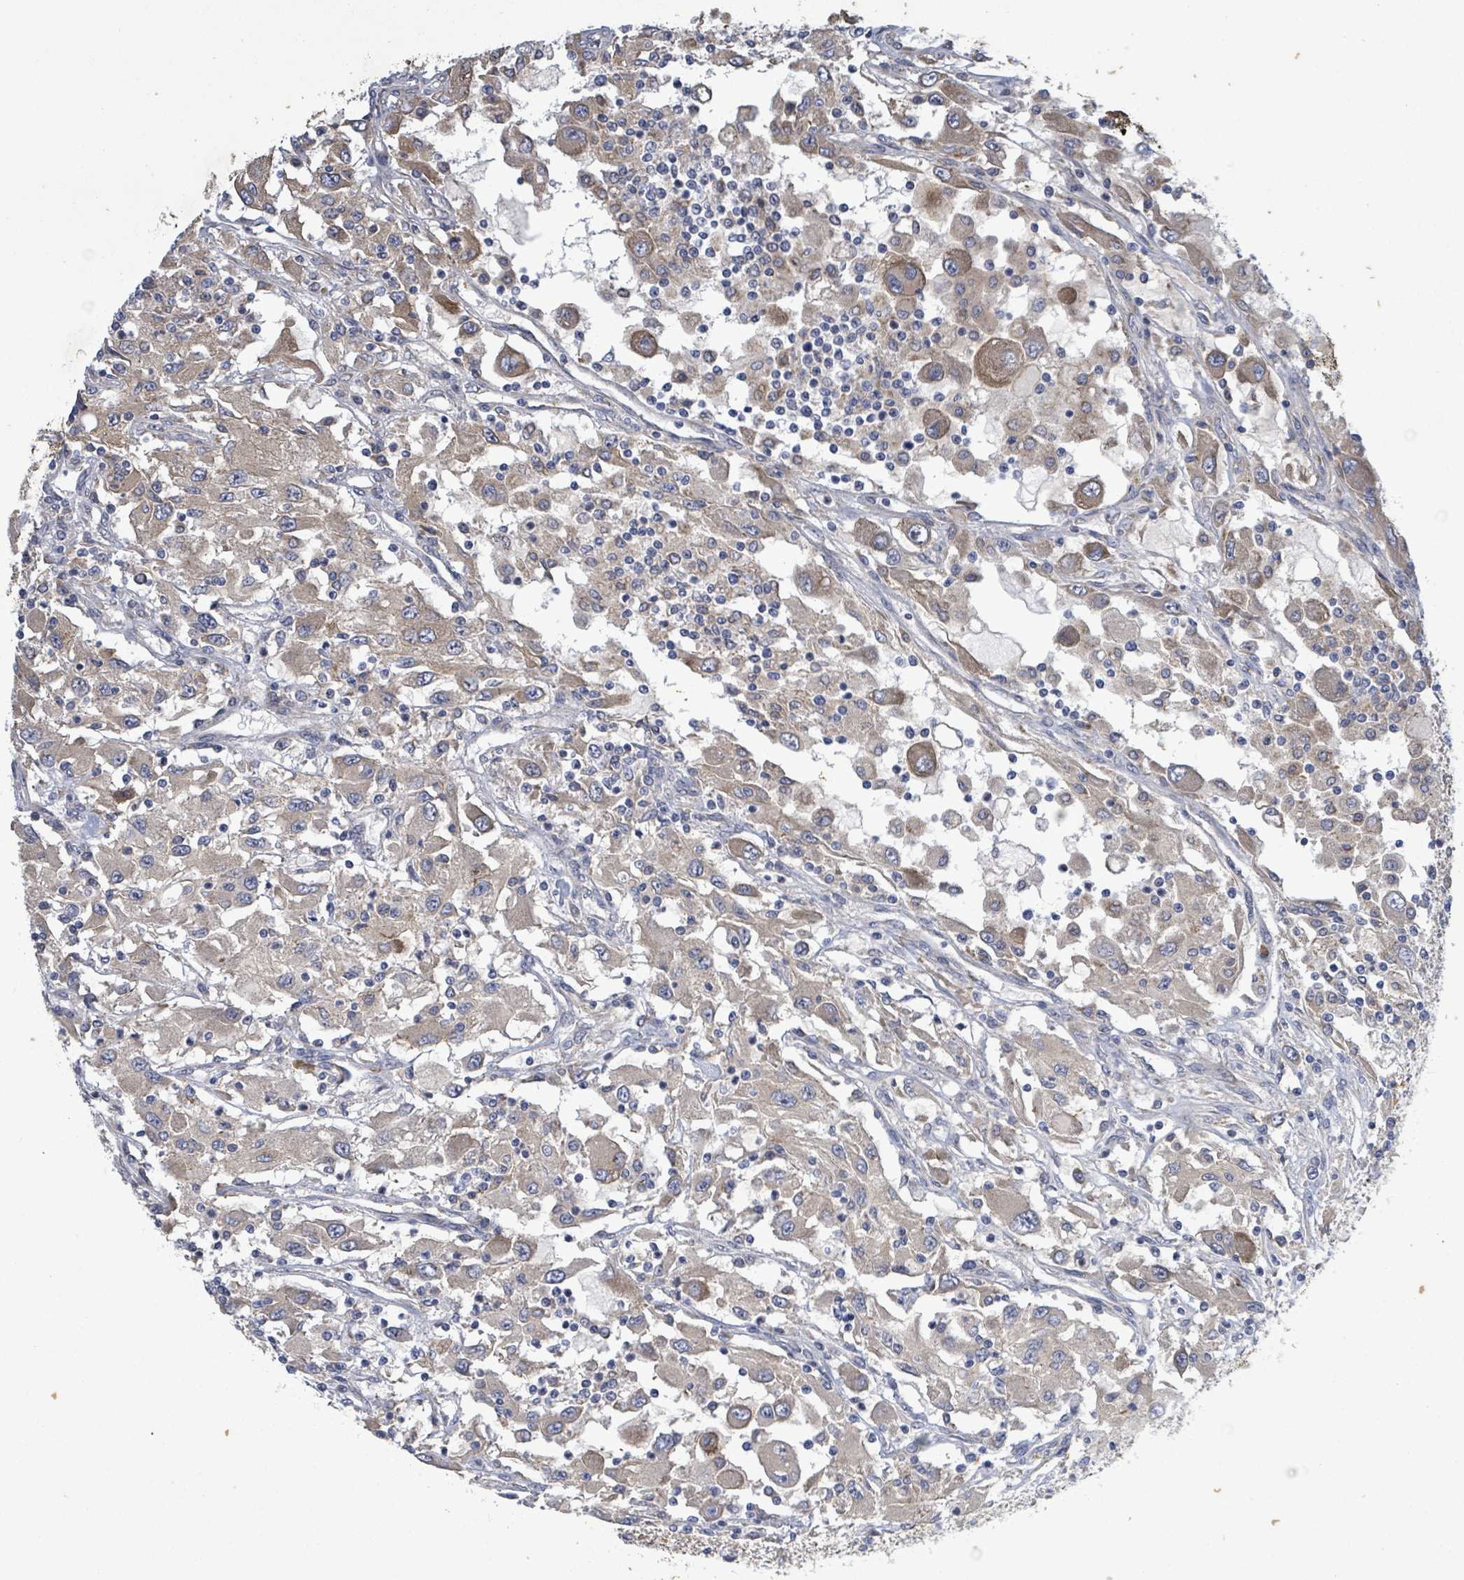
{"staining": {"intensity": "moderate", "quantity": "25%-75%", "location": "cytoplasmic/membranous"}, "tissue": "renal cancer", "cell_type": "Tumor cells", "image_type": "cancer", "snomed": [{"axis": "morphology", "description": "Adenocarcinoma, NOS"}, {"axis": "topography", "description": "Kidney"}], "caption": "A high-resolution histopathology image shows immunohistochemistry staining of adenocarcinoma (renal), which demonstrates moderate cytoplasmic/membranous positivity in approximately 25%-75% of tumor cells.", "gene": "ATP13A1", "patient": {"sex": "female", "age": 67}}